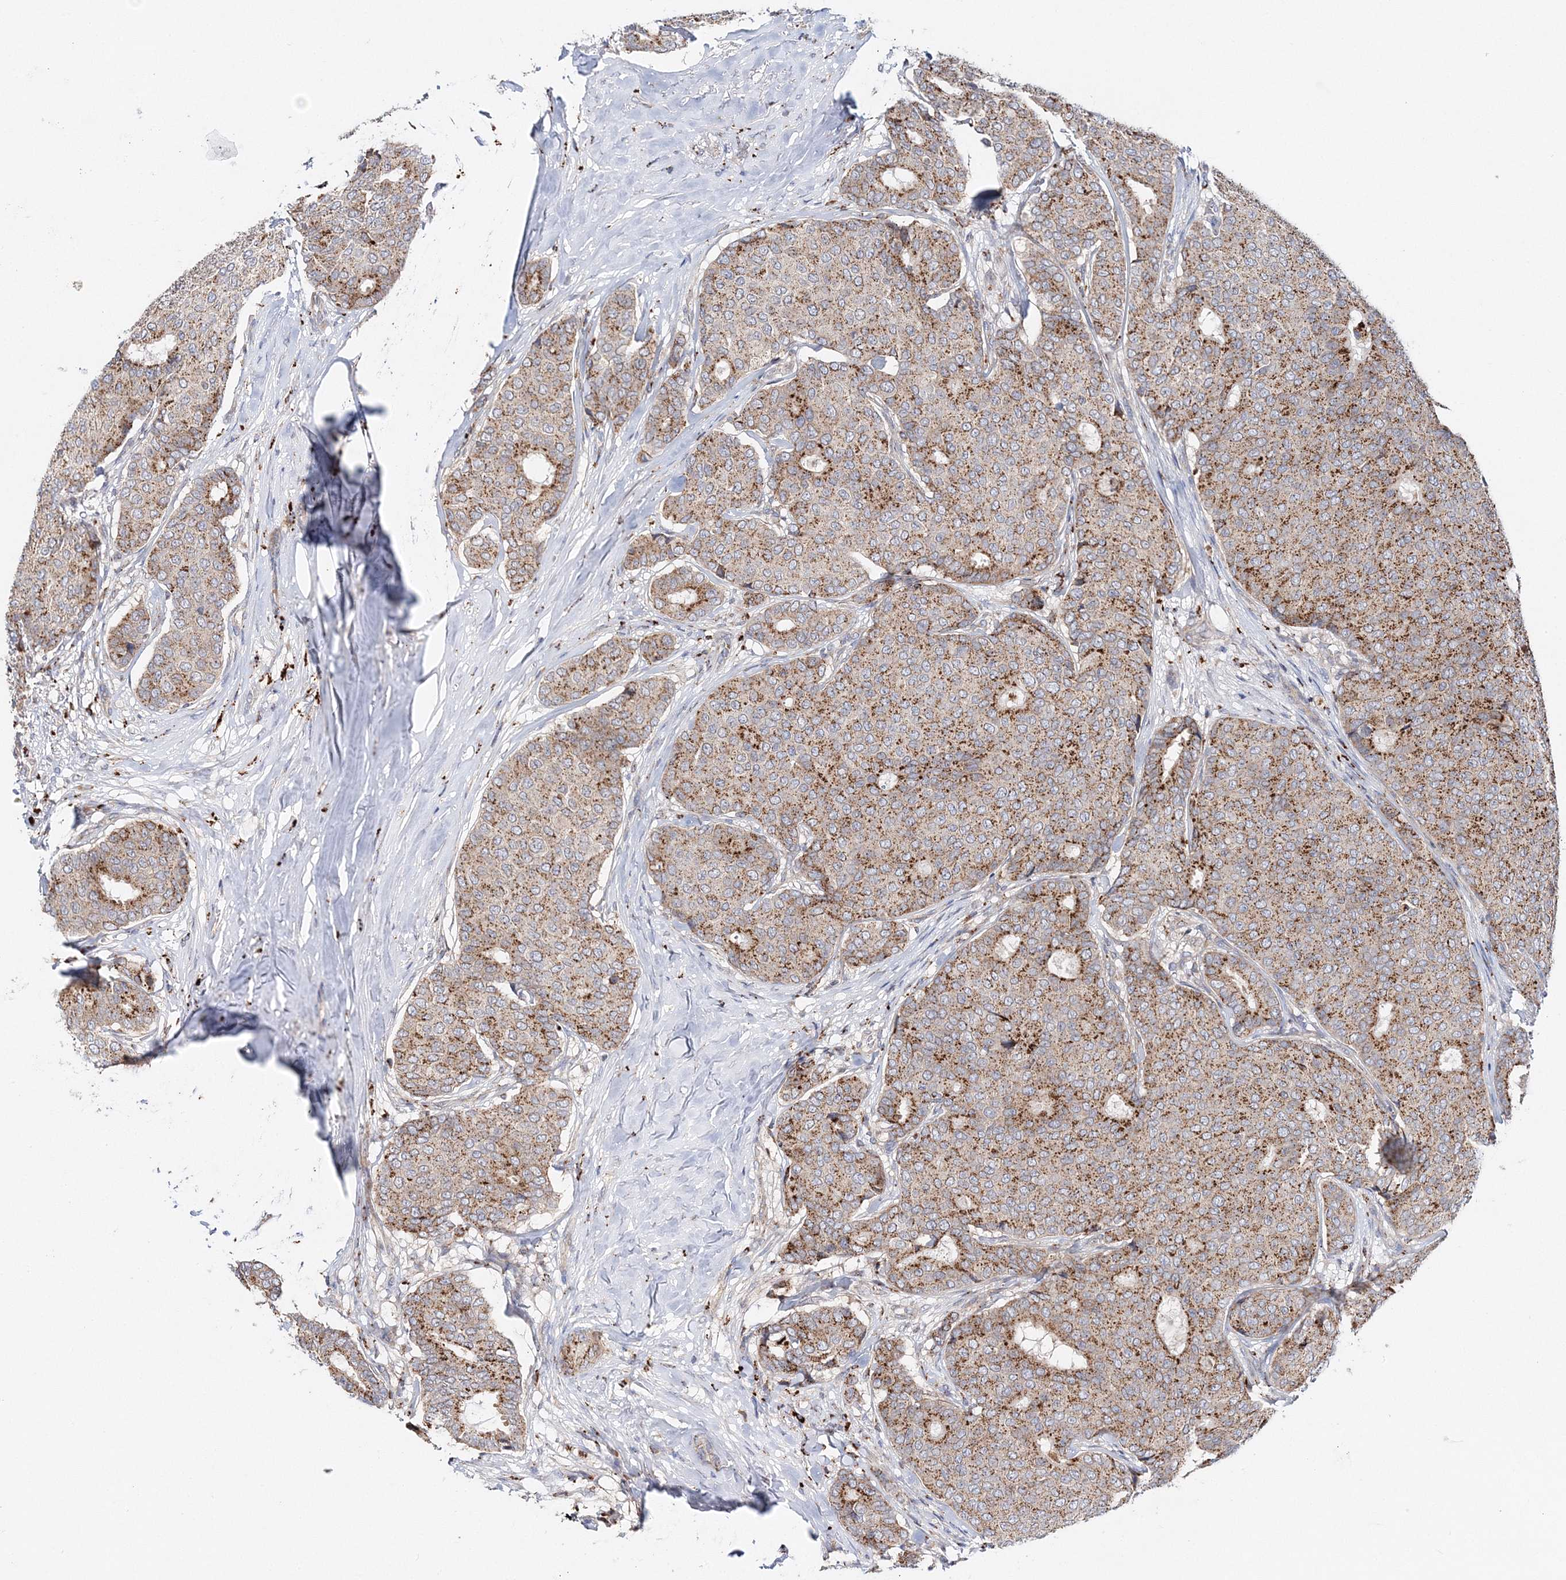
{"staining": {"intensity": "moderate", "quantity": ">75%", "location": "cytoplasmic/membranous"}, "tissue": "breast cancer", "cell_type": "Tumor cells", "image_type": "cancer", "snomed": [{"axis": "morphology", "description": "Duct carcinoma"}, {"axis": "topography", "description": "Breast"}], "caption": "Human intraductal carcinoma (breast) stained with a brown dye demonstrates moderate cytoplasmic/membranous positive staining in about >75% of tumor cells.", "gene": "C3orf38", "patient": {"sex": "female", "age": 75}}